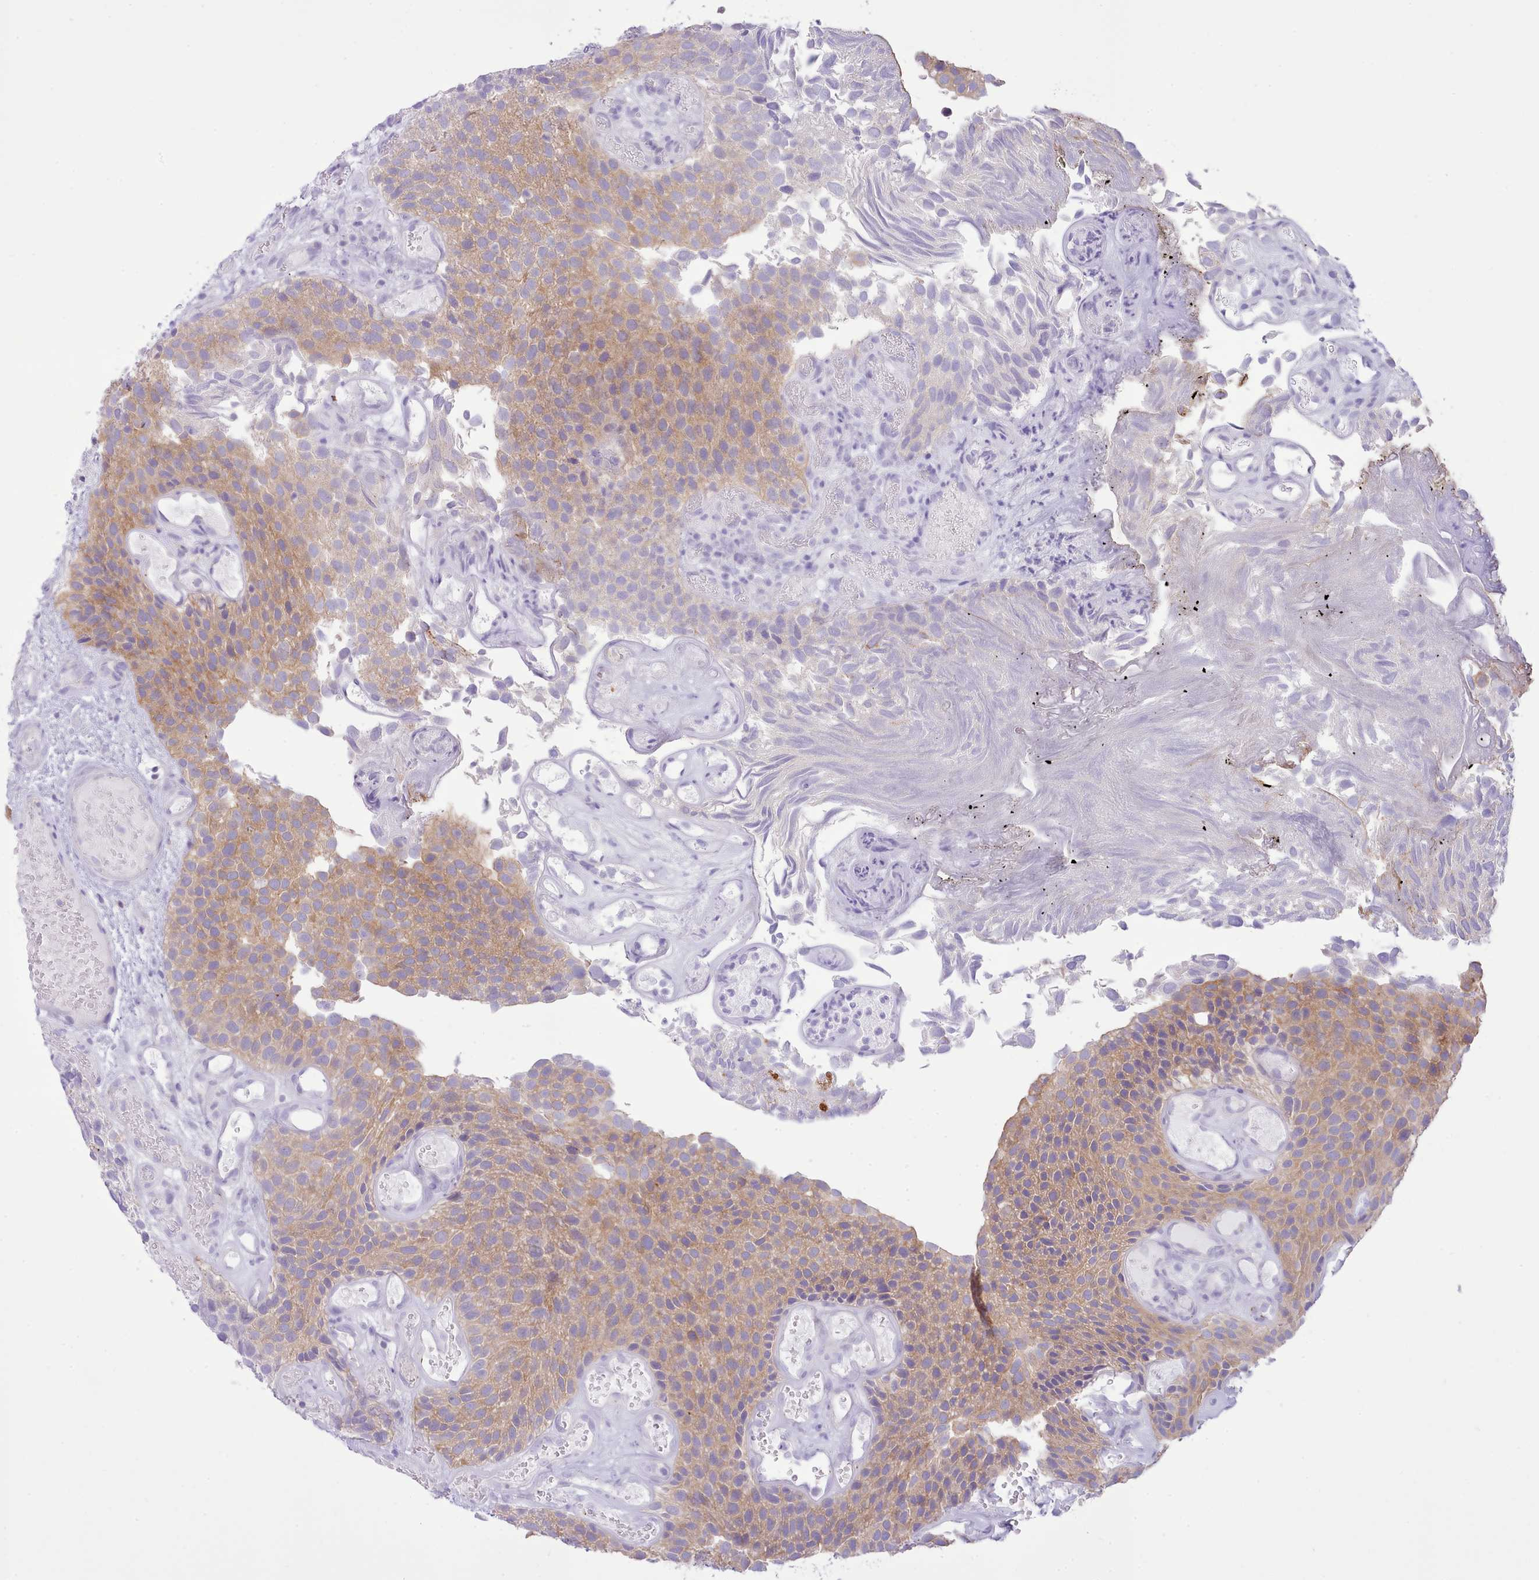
{"staining": {"intensity": "moderate", "quantity": "25%-75%", "location": "cytoplasmic/membranous"}, "tissue": "urothelial cancer", "cell_type": "Tumor cells", "image_type": "cancer", "snomed": [{"axis": "morphology", "description": "Urothelial carcinoma, Low grade"}, {"axis": "topography", "description": "Urinary bladder"}], "caption": "Immunohistochemistry (IHC) of low-grade urothelial carcinoma displays medium levels of moderate cytoplasmic/membranous positivity in about 25%-75% of tumor cells.", "gene": "MDFI", "patient": {"sex": "male", "age": 89}}